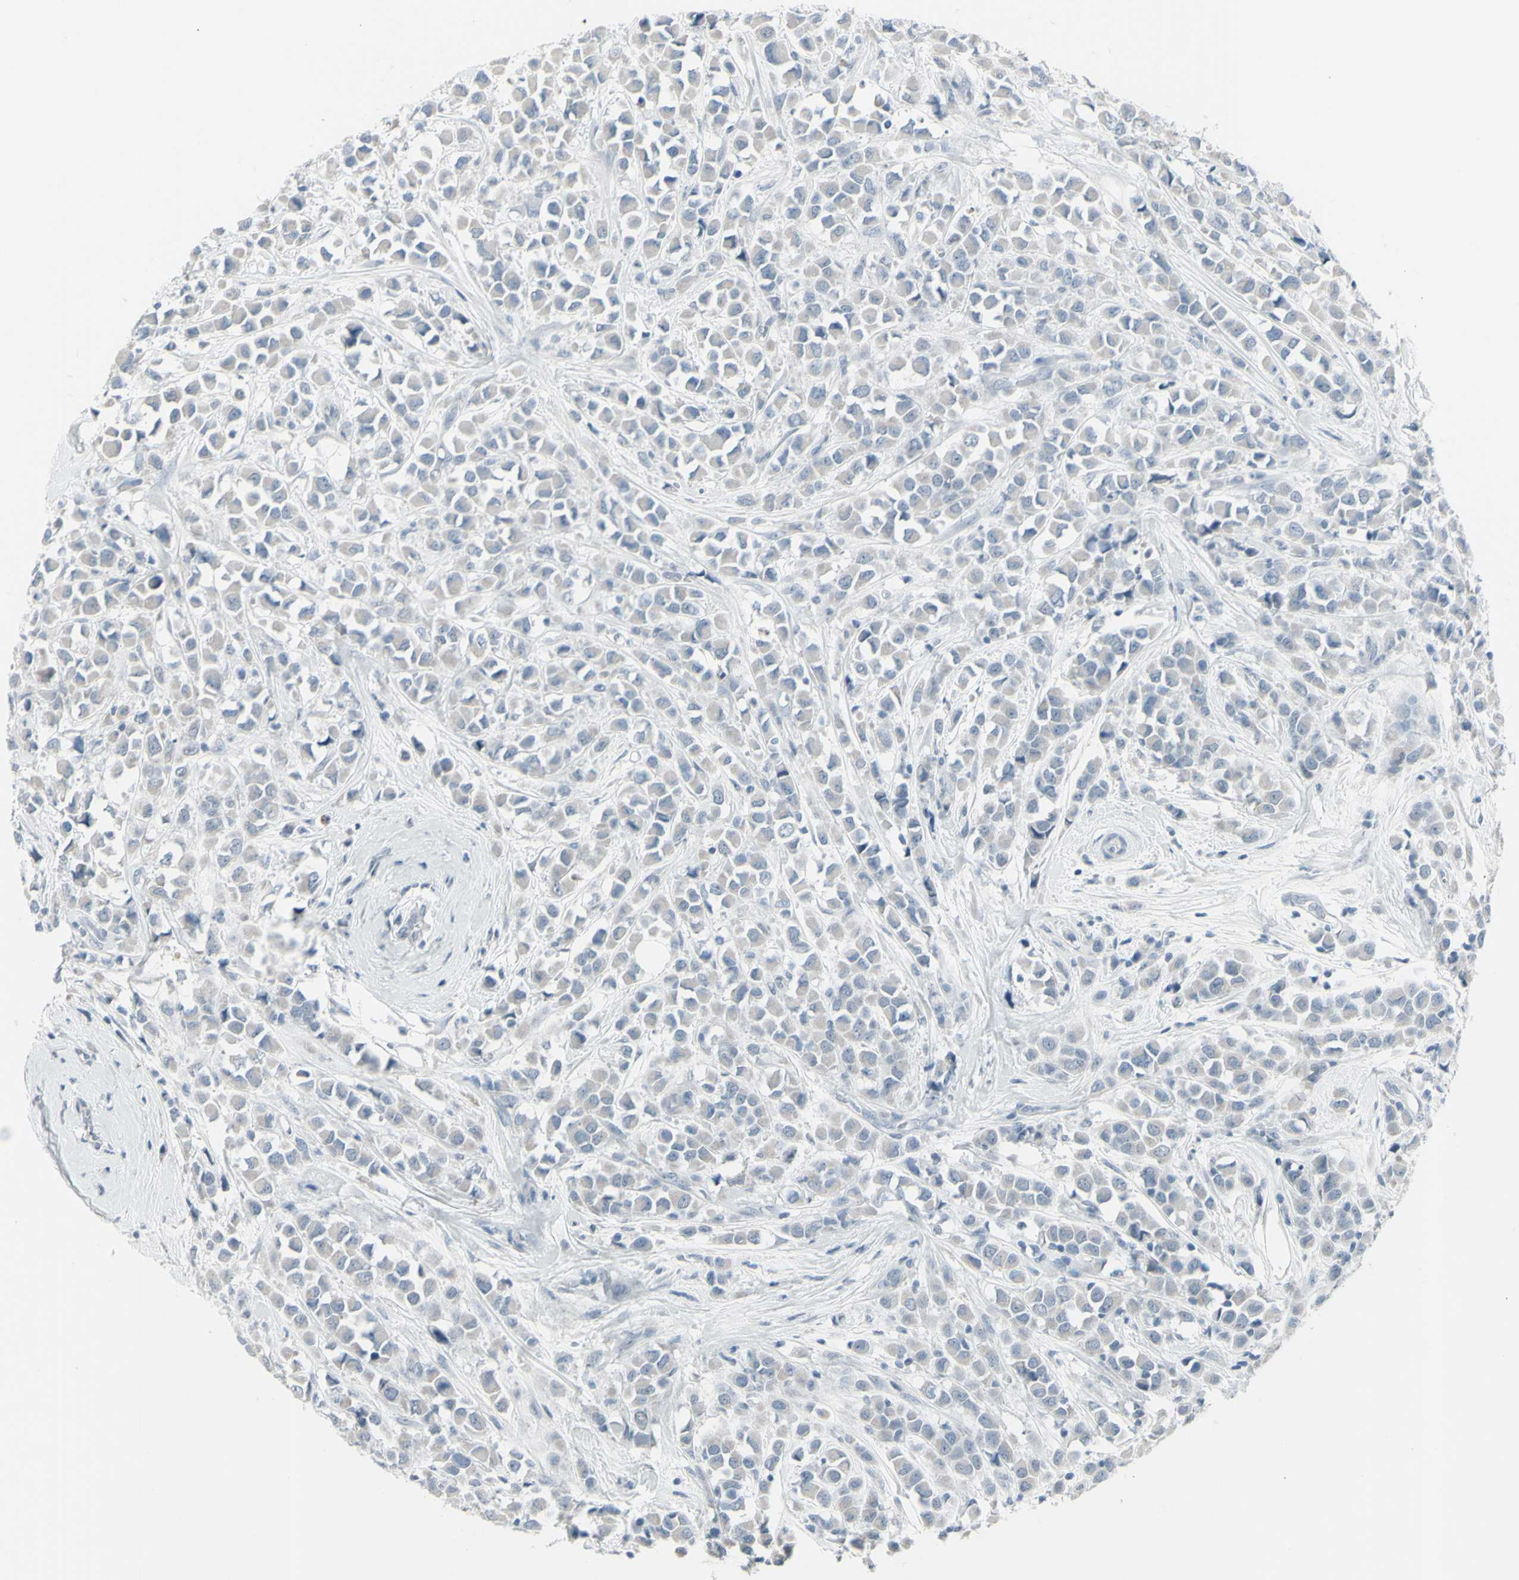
{"staining": {"intensity": "negative", "quantity": "none", "location": "none"}, "tissue": "breast cancer", "cell_type": "Tumor cells", "image_type": "cancer", "snomed": [{"axis": "morphology", "description": "Duct carcinoma"}, {"axis": "topography", "description": "Breast"}], "caption": "Tumor cells are negative for protein expression in human infiltrating ductal carcinoma (breast). (Stains: DAB (3,3'-diaminobenzidine) IHC with hematoxylin counter stain, Microscopy: brightfield microscopy at high magnification).", "gene": "RAB3A", "patient": {"sex": "female", "age": 61}}